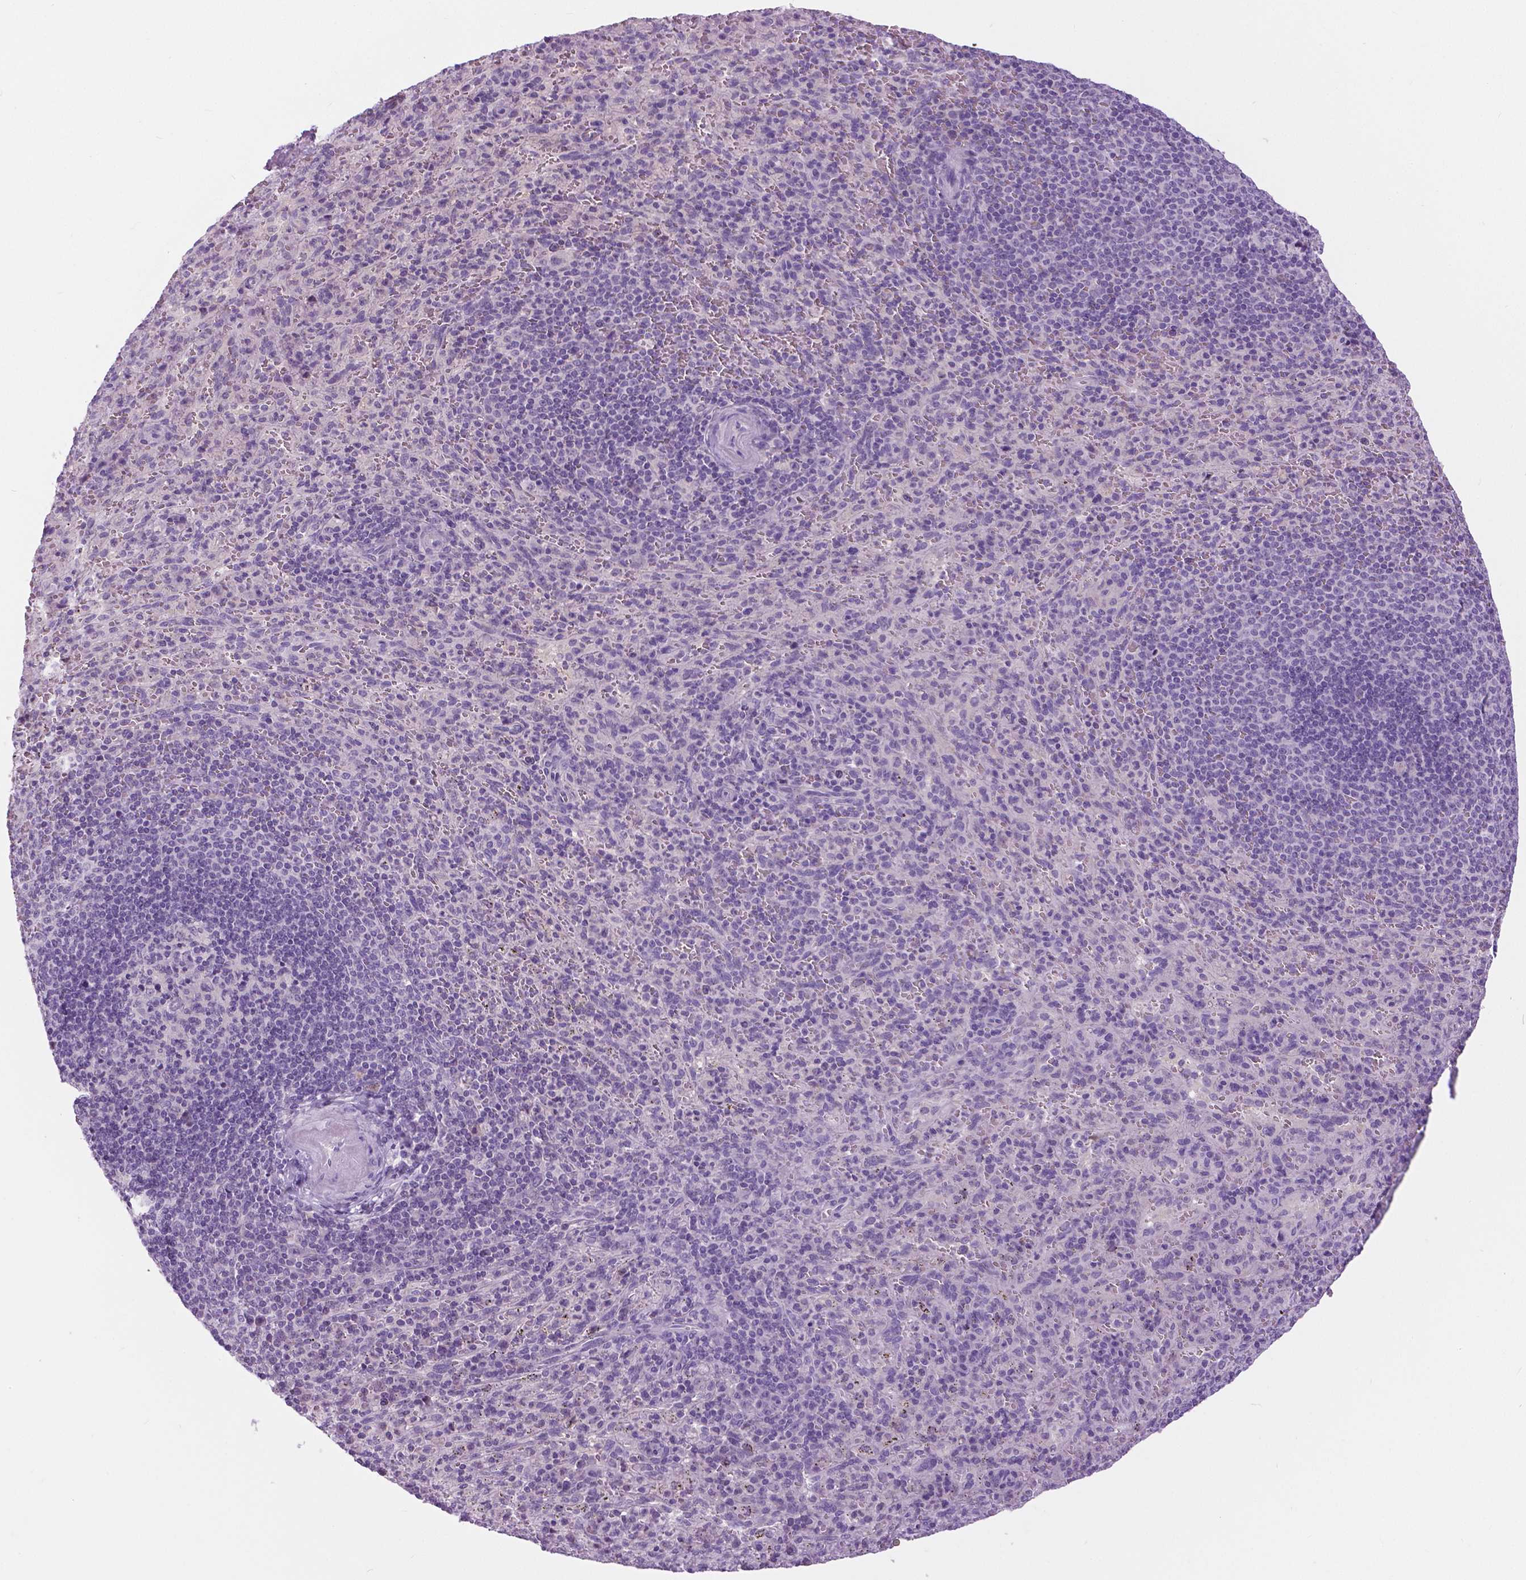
{"staining": {"intensity": "negative", "quantity": "none", "location": "none"}, "tissue": "spleen", "cell_type": "Cells in red pulp", "image_type": "normal", "snomed": [{"axis": "morphology", "description": "Normal tissue, NOS"}, {"axis": "topography", "description": "Spleen"}], "caption": "Image shows no significant protein positivity in cells in red pulp of benign spleen. Nuclei are stained in blue.", "gene": "TP53TG5", "patient": {"sex": "male", "age": 57}}